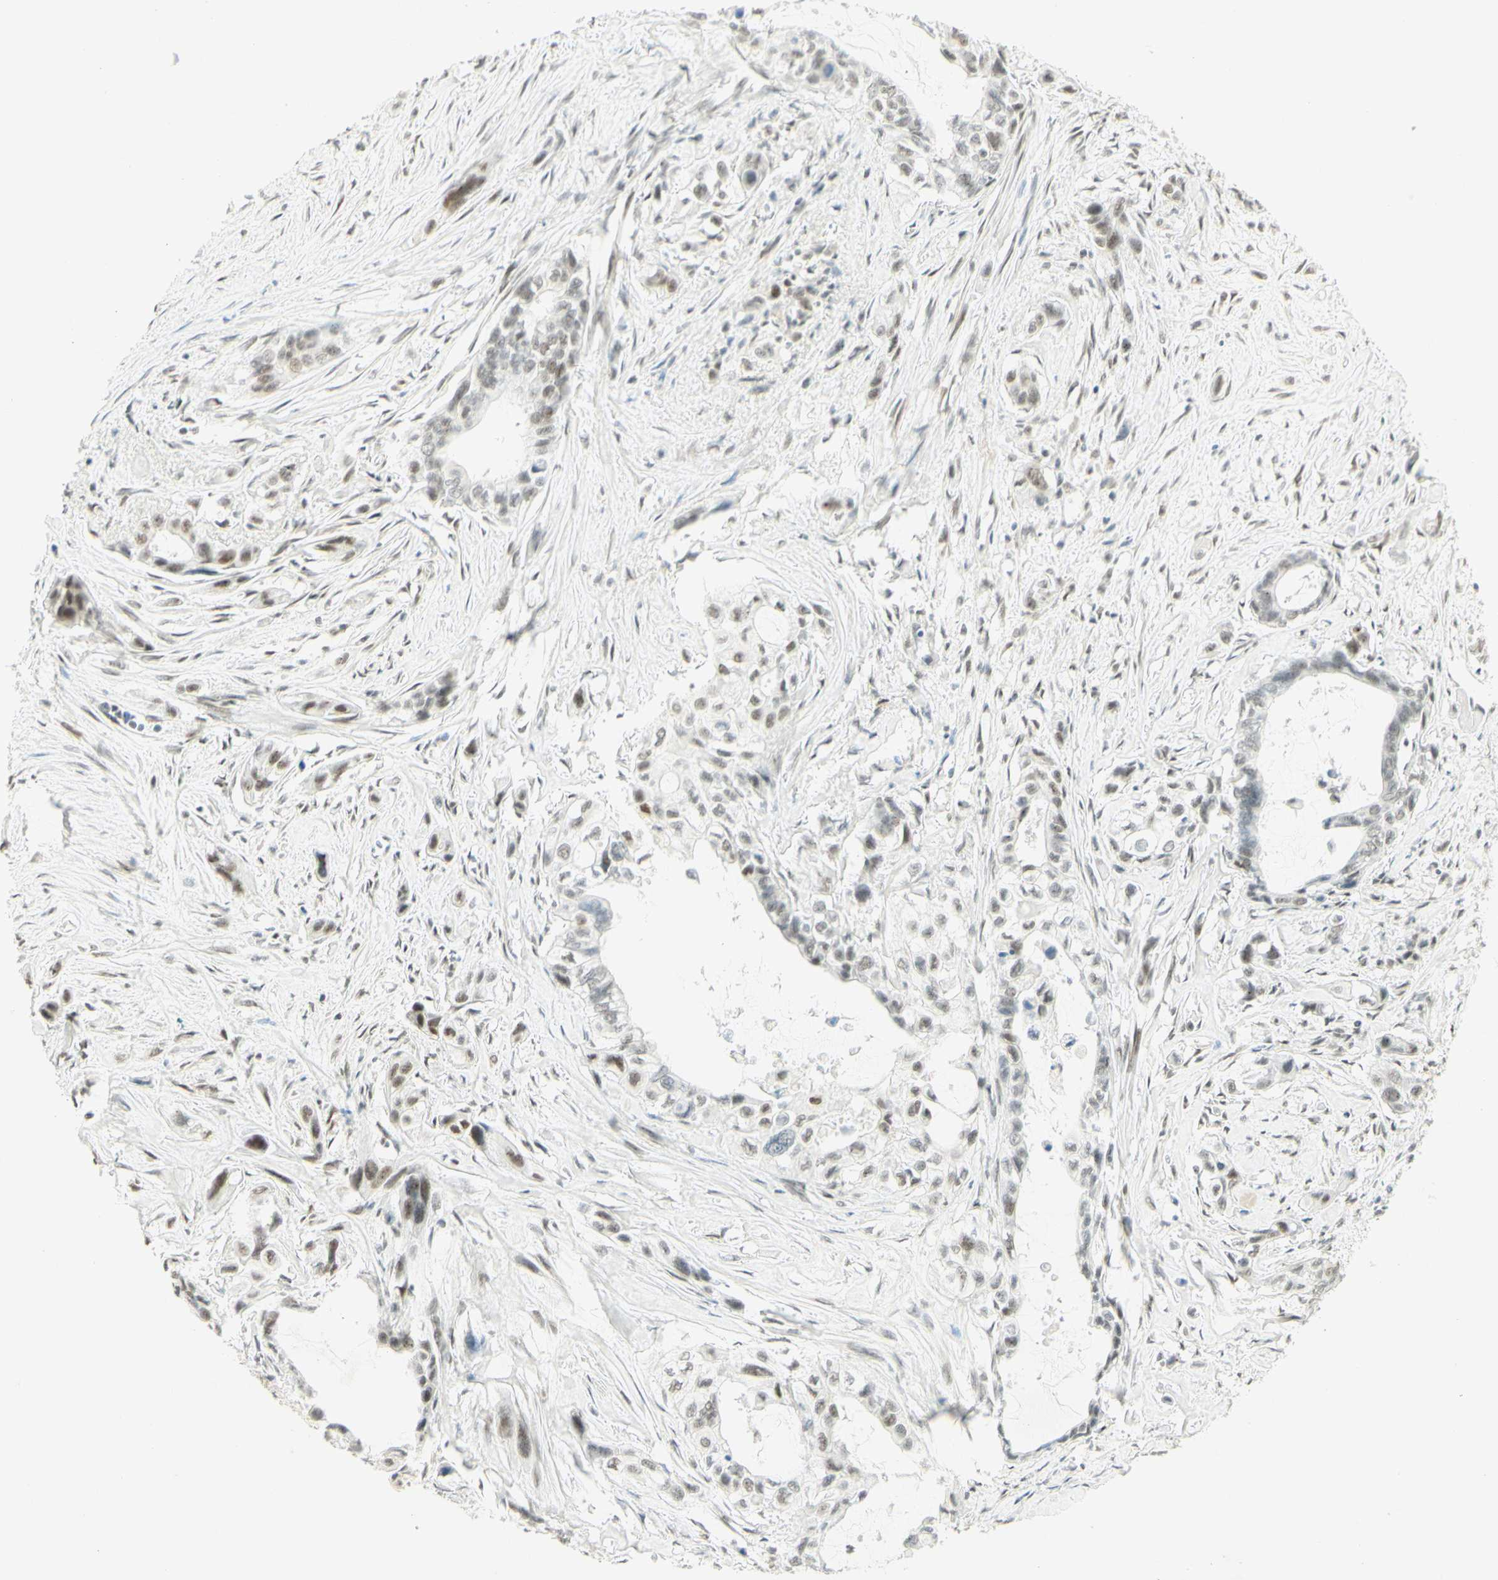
{"staining": {"intensity": "moderate", "quantity": "<25%", "location": "nuclear"}, "tissue": "pancreatic cancer", "cell_type": "Tumor cells", "image_type": "cancer", "snomed": [{"axis": "morphology", "description": "Adenocarcinoma, NOS"}, {"axis": "topography", "description": "Pancreas"}], "caption": "Pancreatic cancer stained for a protein (brown) demonstrates moderate nuclear positive expression in about <25% of tumor cells.", "gene": "PMS2", "patient": {"sex": "male", "age": 73}}